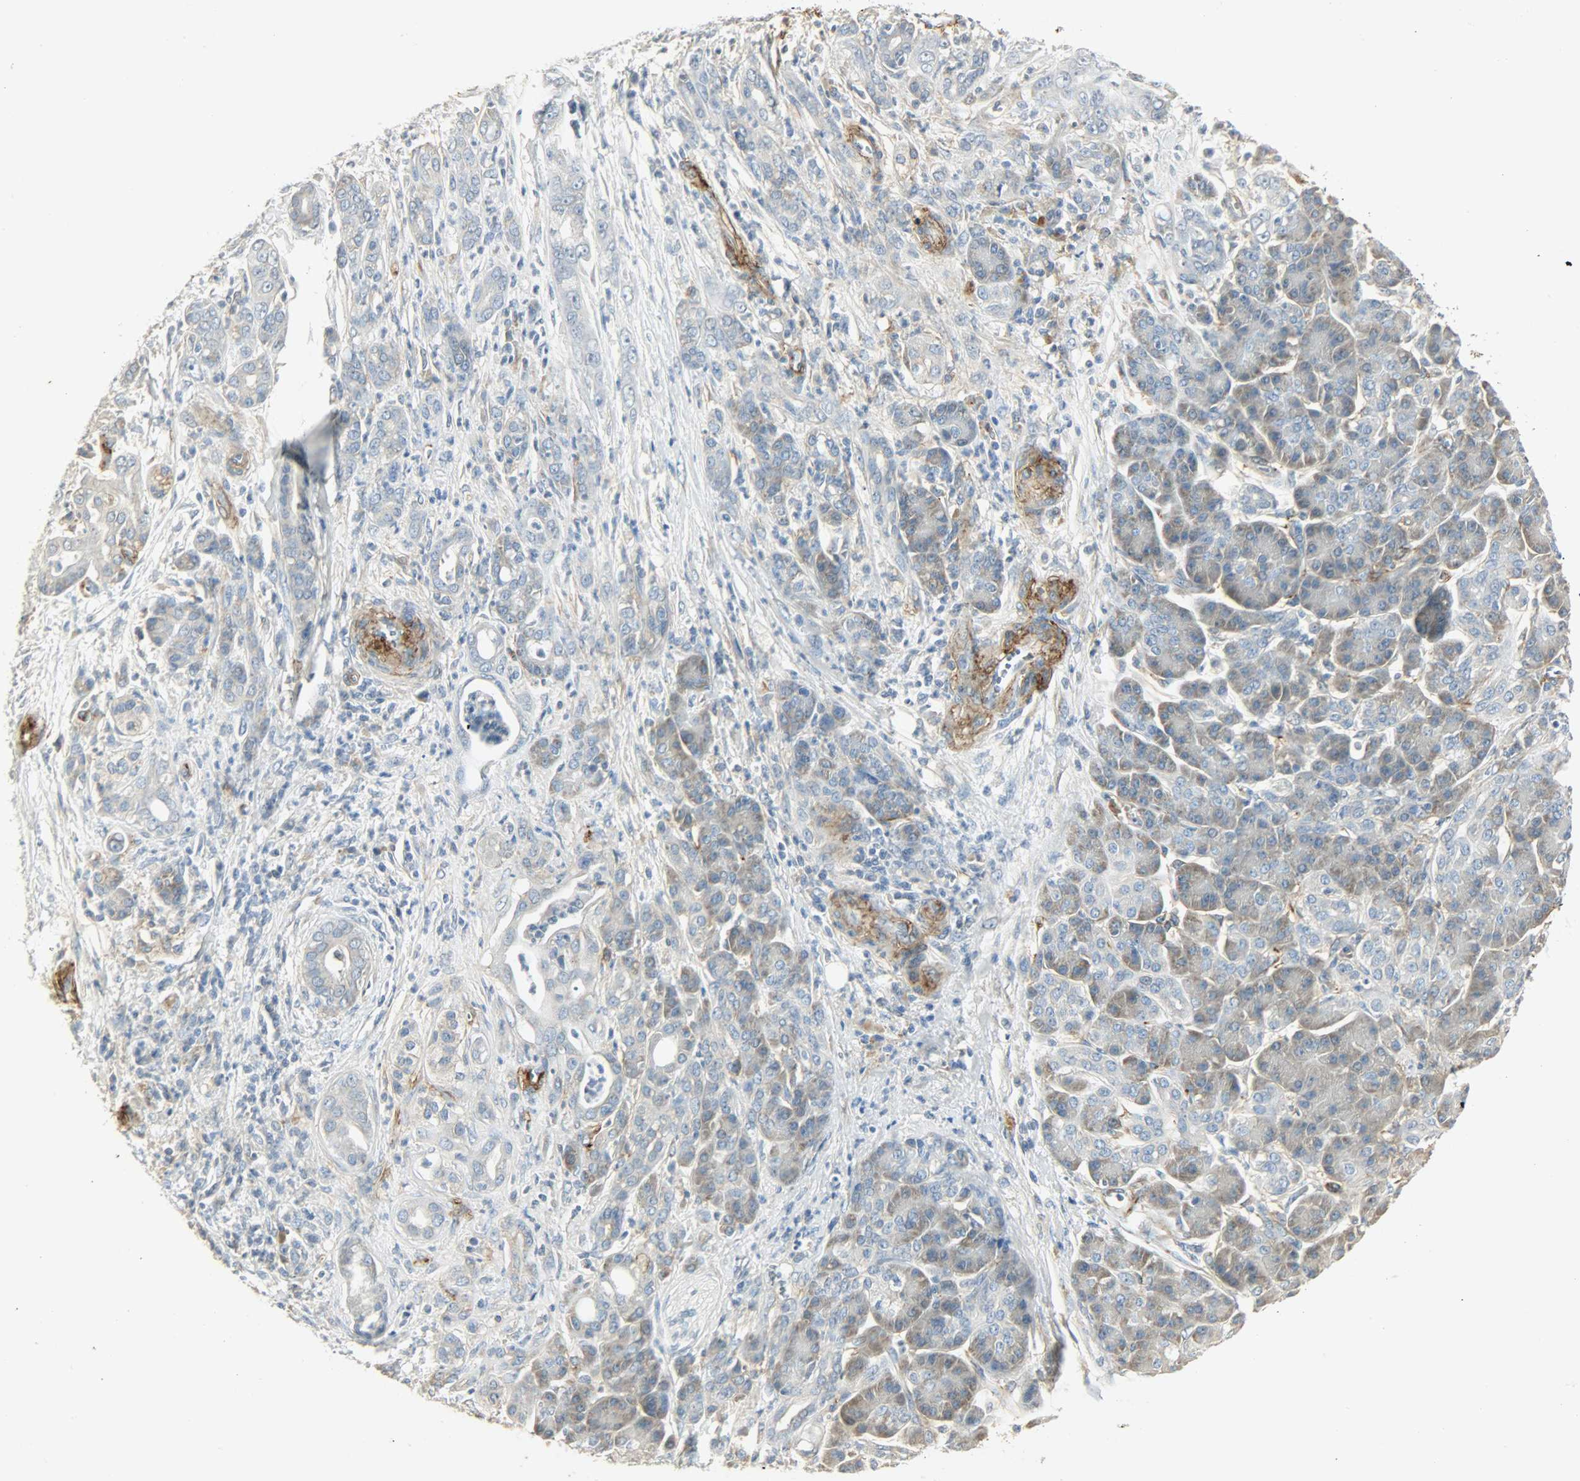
{"staining": {"intensity": "weak", "quantity": "<25%", "location": "cytoplasmic/membranous"}, "tissue": "pancreatic cancer", "cell_type": "Tumor cells", "image_type": "cancer", "snomed": [{"axis": "morphology", "description": "Adenocarcinoma, NOS"}, {"axis": "topography", "description": "Pancreas"}], "caption": "Tumor cells show no significant protein staining in pancreatic adenocarcinoma. Brightfield microscopy of immunohistochemistry stained with DAB (3,3'-diaminobenzidine) (brown) and hematoxylin (blue), captured at high magnification.", "gene": "ENPEP", "patient": {"sex": "male", "age": 59}}